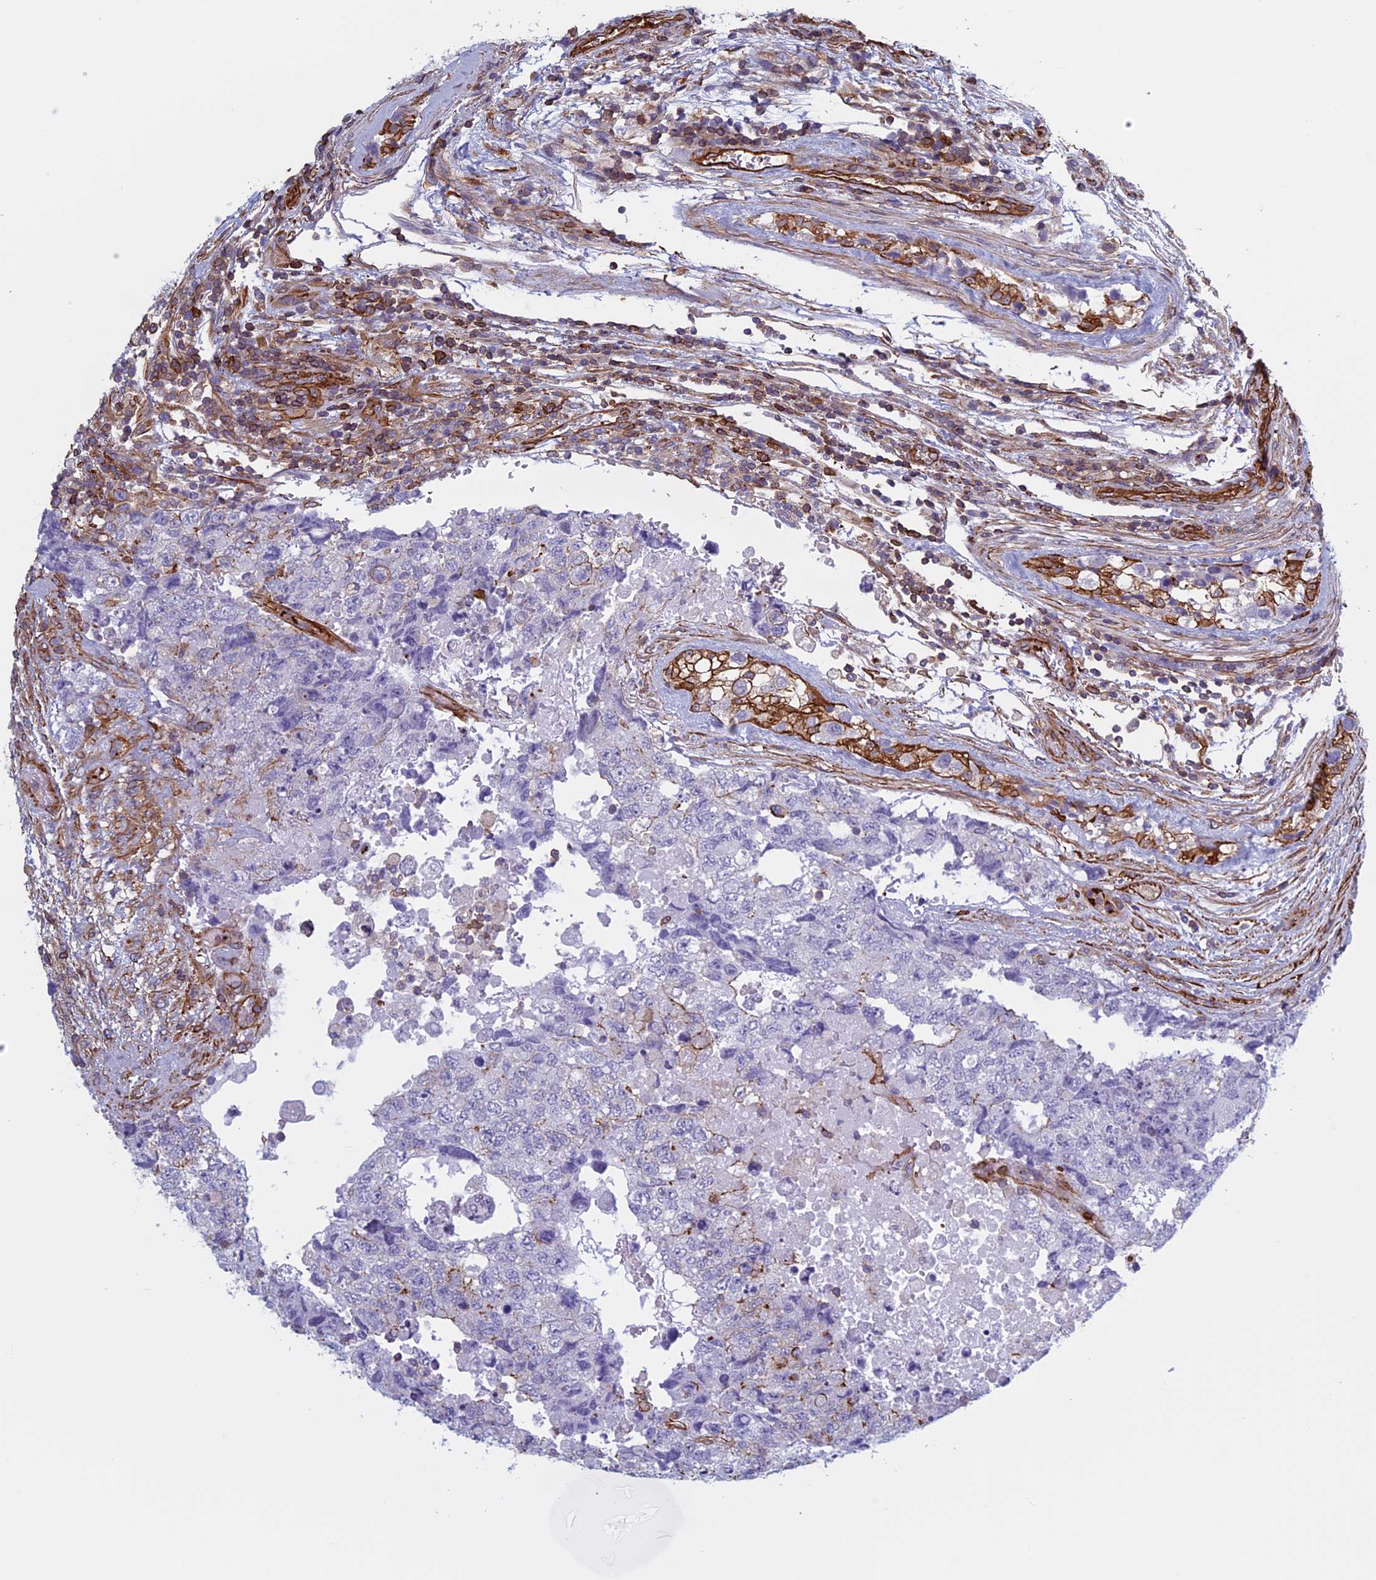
{"staining": {"intensity": "negative", "quantity": "none", "location": "none"}, "tissue": "testis cancer", "cell_type": "Tumor cells", "image_type": "cancer", "snomed": [{"axis": "morphology", "description": "Carcinoma, Embryonal, NOS"}, {"axis": "topography", "description": "Testis"}], "caption": "Tumor cells are negative for protein expression in human testis cancer (embryonal carcinoma).", "gene": "ANGPTL2", "patient": {"sex": "male", "age": 36}}